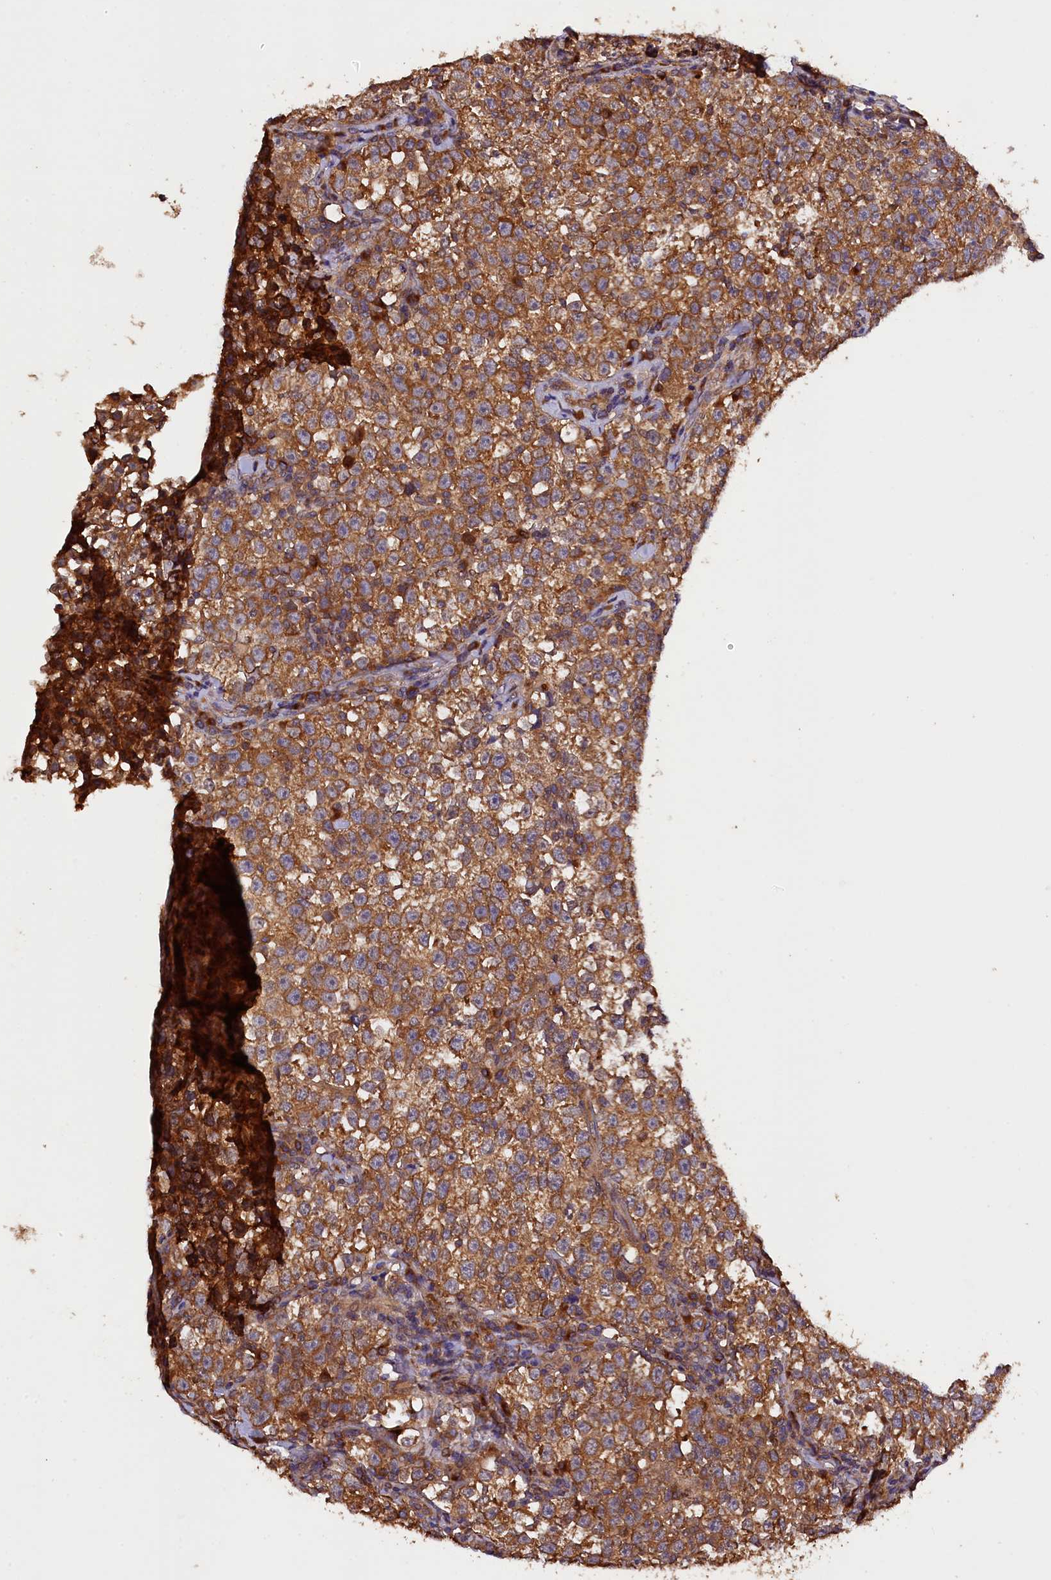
{"staining": {"intensity": "moderate", "quantity": ">75%", "location": "cytoplasmic/membranous"}, "tissue": "testis cancer", "cell_type": "Tumor cells", "image_type": "cancer", "snomed": [{"axis": "morphology", "description": "Normal tissue, NOS"}, {"axis": "morphology", "description": "Seminoma, NOS"}, {"axis": "topography", "description": "Testis"}], "caption": "A brown stain labels moderate cytoplasmic/membranous expression of a protein in human seminoma (testis) tumor cells.", "gene": "KLC2", "patient": {"sex": "male", "age": 43}}